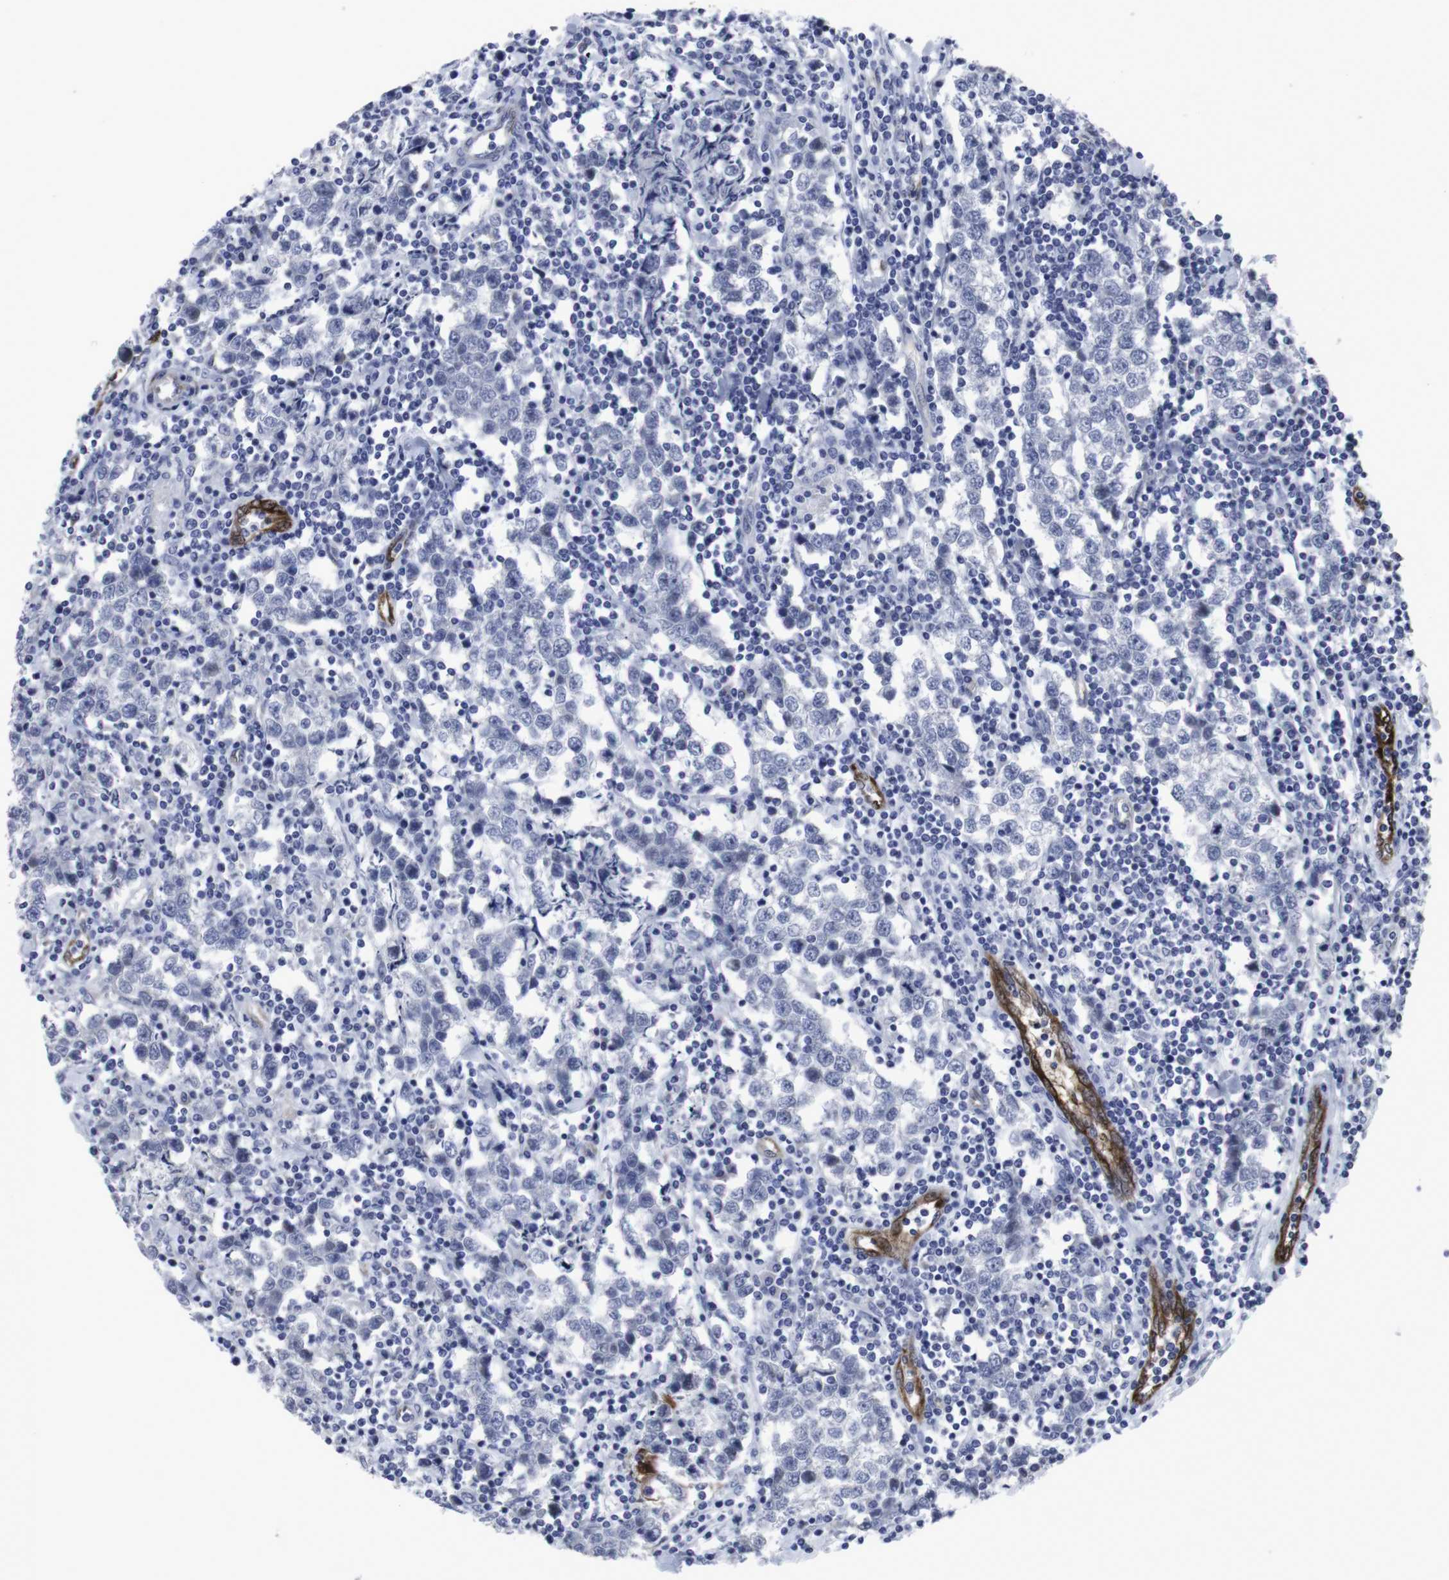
{"staining": {"intensity": "negative", "quantity": "none", "location": "none"}, "tissue": "testis cancer", "cell_type": "Tumor cells", "image_type": "cancer", "snomed": [{"axis": "morphology", "description": "Seminoma, NOS"}, {"axis": "morphology", "description": "Carcinoma, Embryonal, NOS"}, {"axis": "topography", "description": "Testis"}], "caption": "IHC of seminoma (testis) reveals no expression in tumor cells.", "gene": "SNCG", "patient": {"sex": "male", "age": 36}}